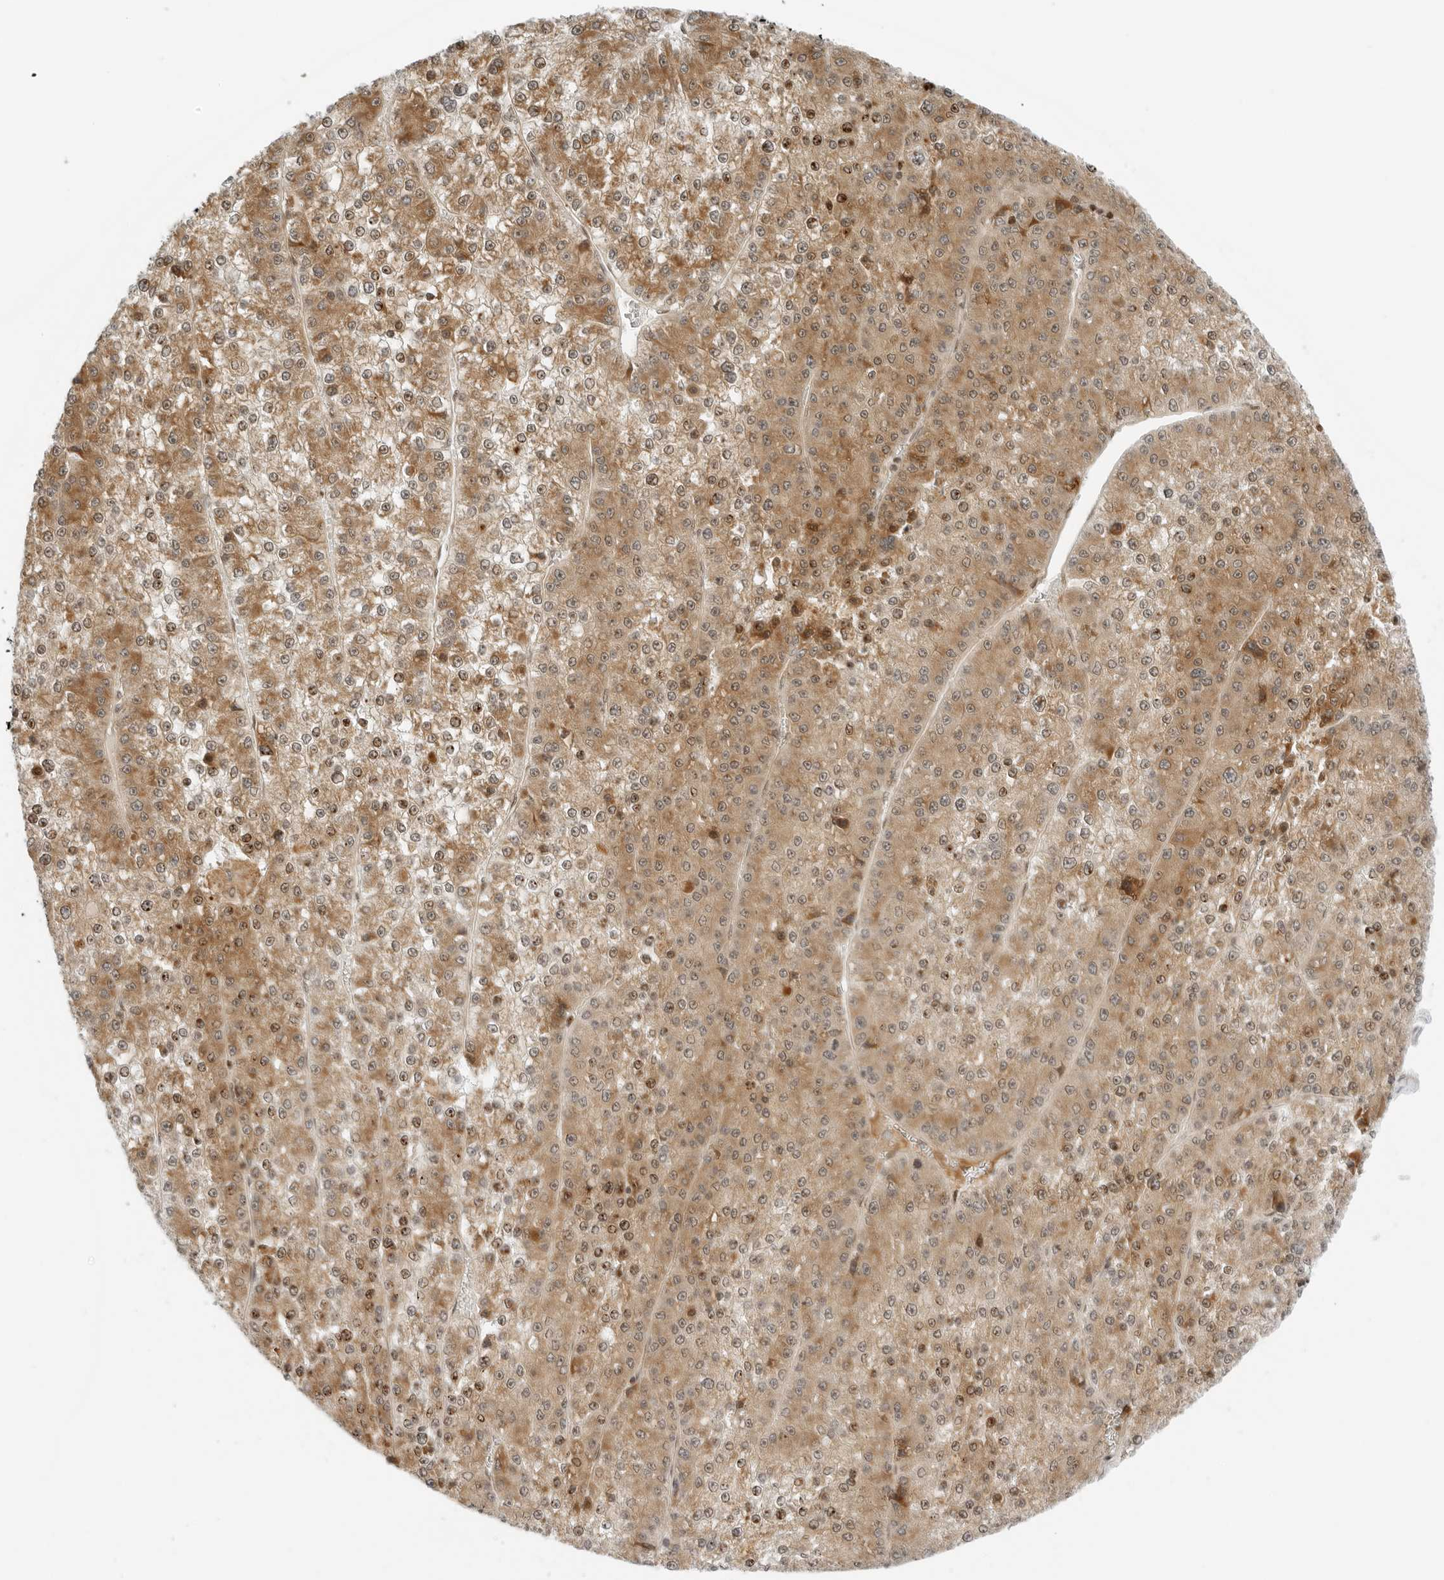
{"staining": {"intensity": "moderate", "quantity": ">75%", "location": "cytoplasmic/membranous,nuclear"}, "tissue": "liver cancer", "cell_type": "Tumor cells", "image_type": "cancer", "snomed": [{"axis": "morphology", "description": "Carcinoma, Hepatocellular, NOS"}, {"axis": "topography", "description": "Liver"}], "caption": "Human liver cancer (hepatocellular carcinoma) stained with a protein marker exhibits moderate staining in tumor cells.", "gene": "RC3H1", "patient": {"sex": "female", "age": 73}}